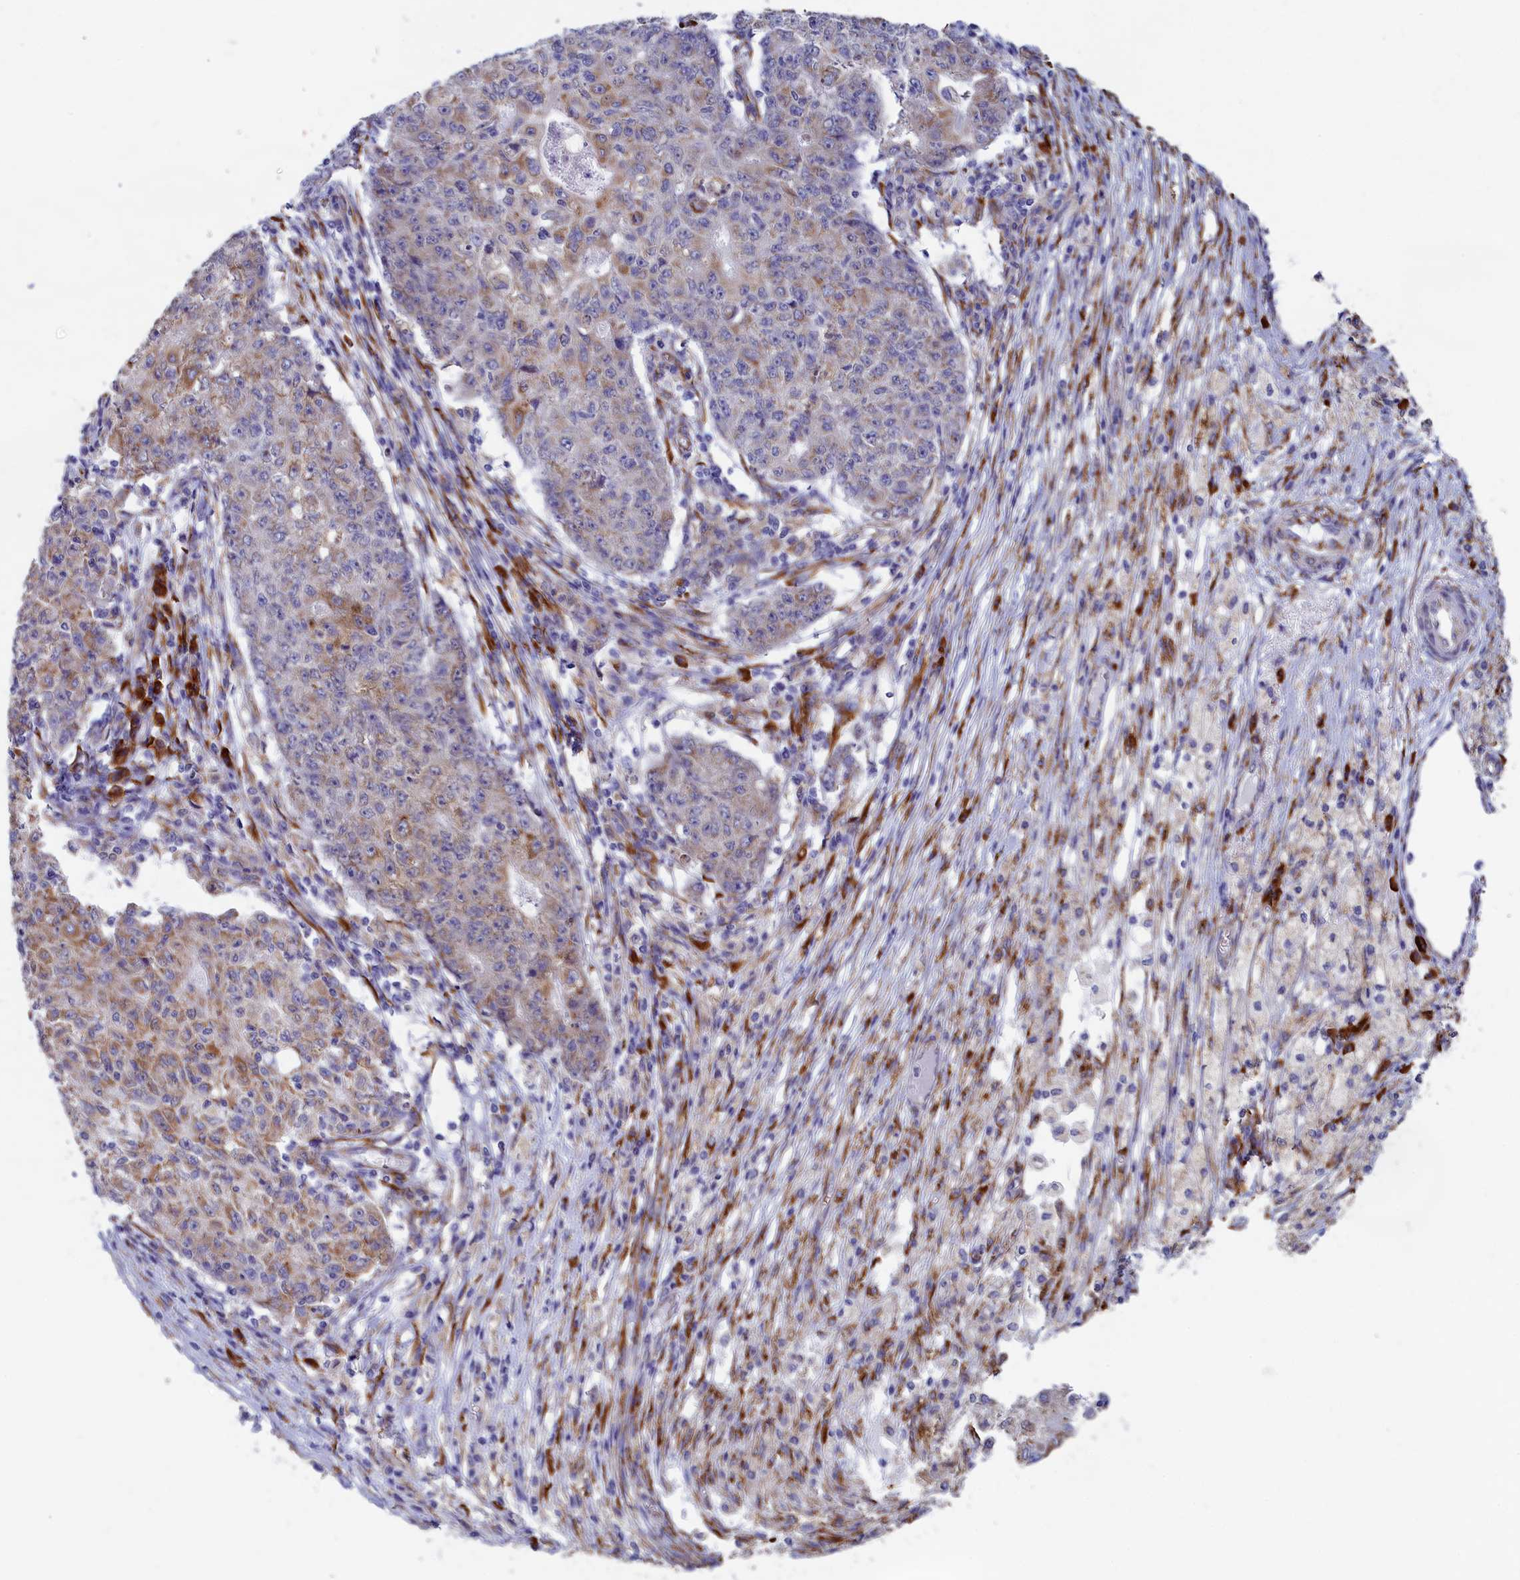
{"staining": {"intensity": "moderate", "quantity": "<25%", "location": "cytoplasmic/membranous"}, "tissue": "ovarian cancer", "cell_type": "Tumor cells", "image_type": "cancer", "snomed": [{"axis": "morphology", "description": "Carcinoma, endometroid"}, {"axis": "topography", "description": "Ovary"}], "caption": "Ovarian cancer stained with a protein marker displays moderate staining in tumor cells.", "gene": "CCDC68", "patient": {"sex": "female", "age": 42}}